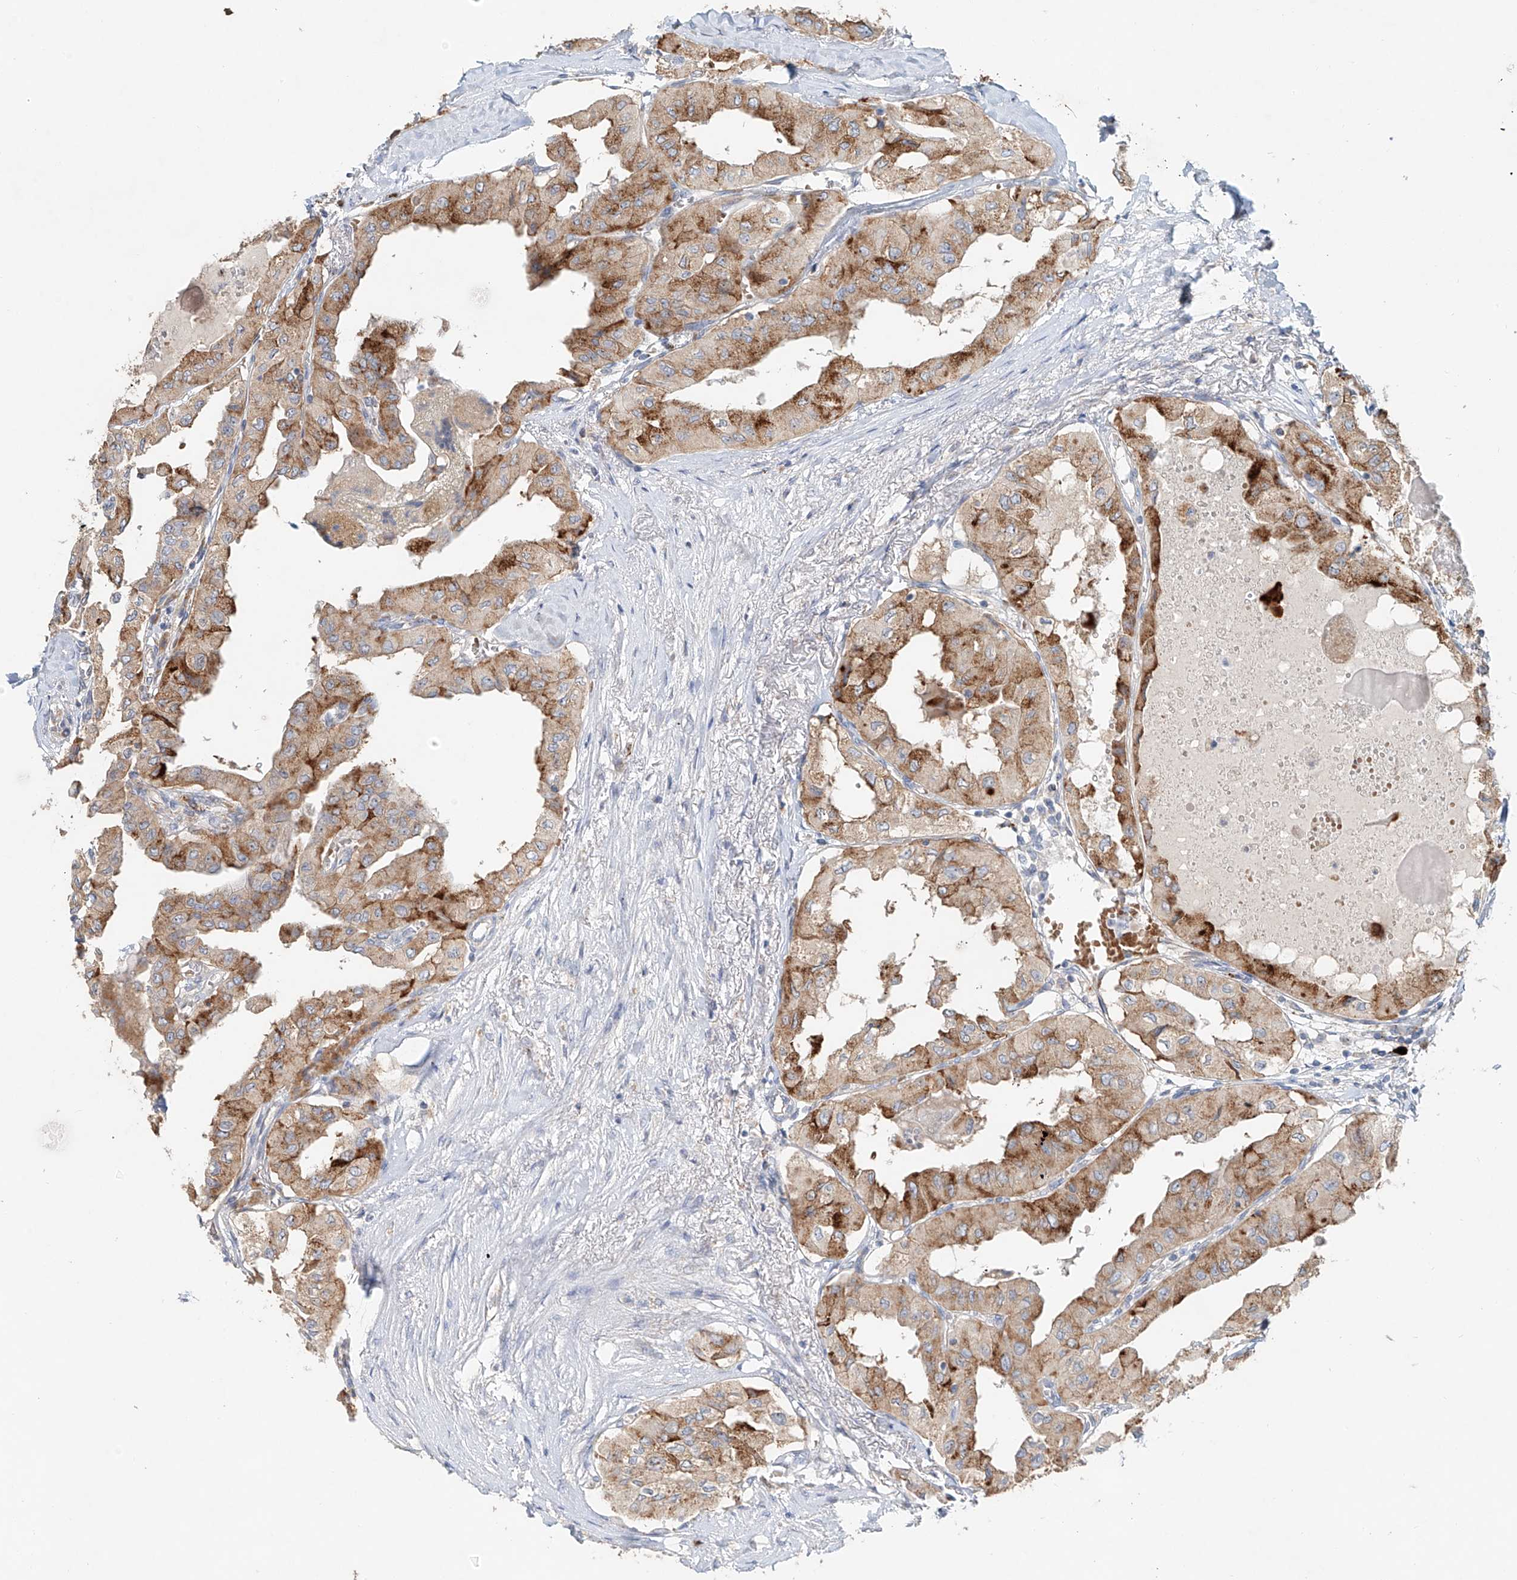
{"staining": {"intensity": "moderate", "quantity": ">75%", "location": "cytoplasmic/membranous"}, "tissue": "thyroid cancer", "cell_type": "Tumor cells", "image_type": "cancer", "snomed": [{"axis": "morphology", "description": "Papillary adenocarcinoma, NOS"}, {"axis": "topography", "description": "Thyroid gland"}], "caption": "Protein expression analysis of thyroid cancer (papillary adenocarcinoma) displays moderate cytoplasmic/membranous staining in approximately >75% of tumor cells.", "gene": "TRIM47", "patient": {"sex": "female", "age": 59}}